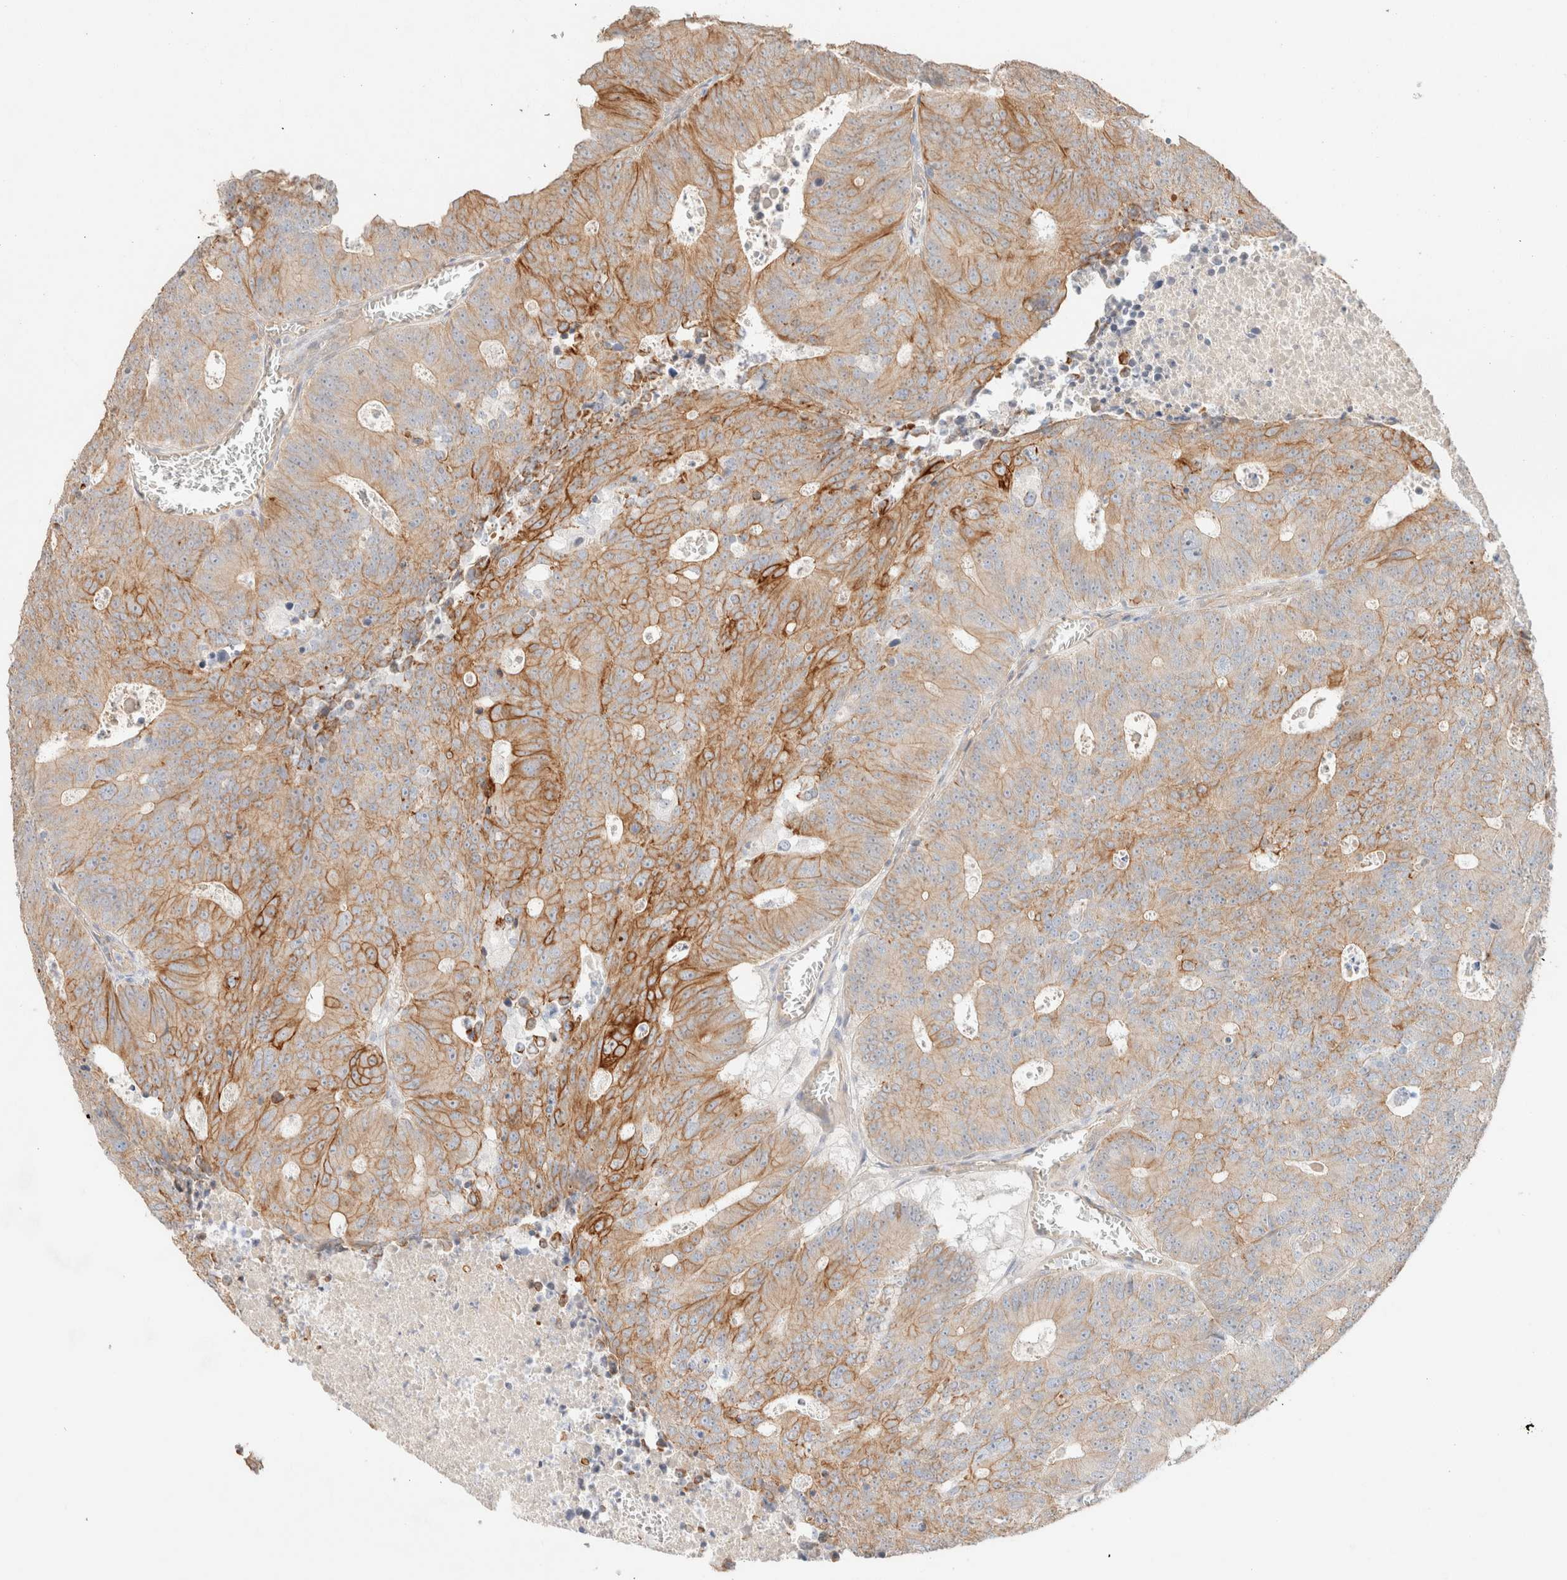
{"staining": {"intensity": "strong", "quantity": "25%-75%", "location": "cytoplasmic/membranous"}, "tissue": "colorectal cancer", "cell_type": "Tumor cells", "image_type": "cancer", "snomed": [{"axis": "morphology", "description": "Adenocarcinoma, NOS"}, {"axis": "topography", "description": "Colon"}], "caption": "Colorectal cancer was stained to show a protein in brown. There is high levels of strong cytoplasmic/membranous expression in approximately 25%-75% of tumor cells.", "gene": "CSNK1E", "patient": {"sex": "male", "age": 87}}